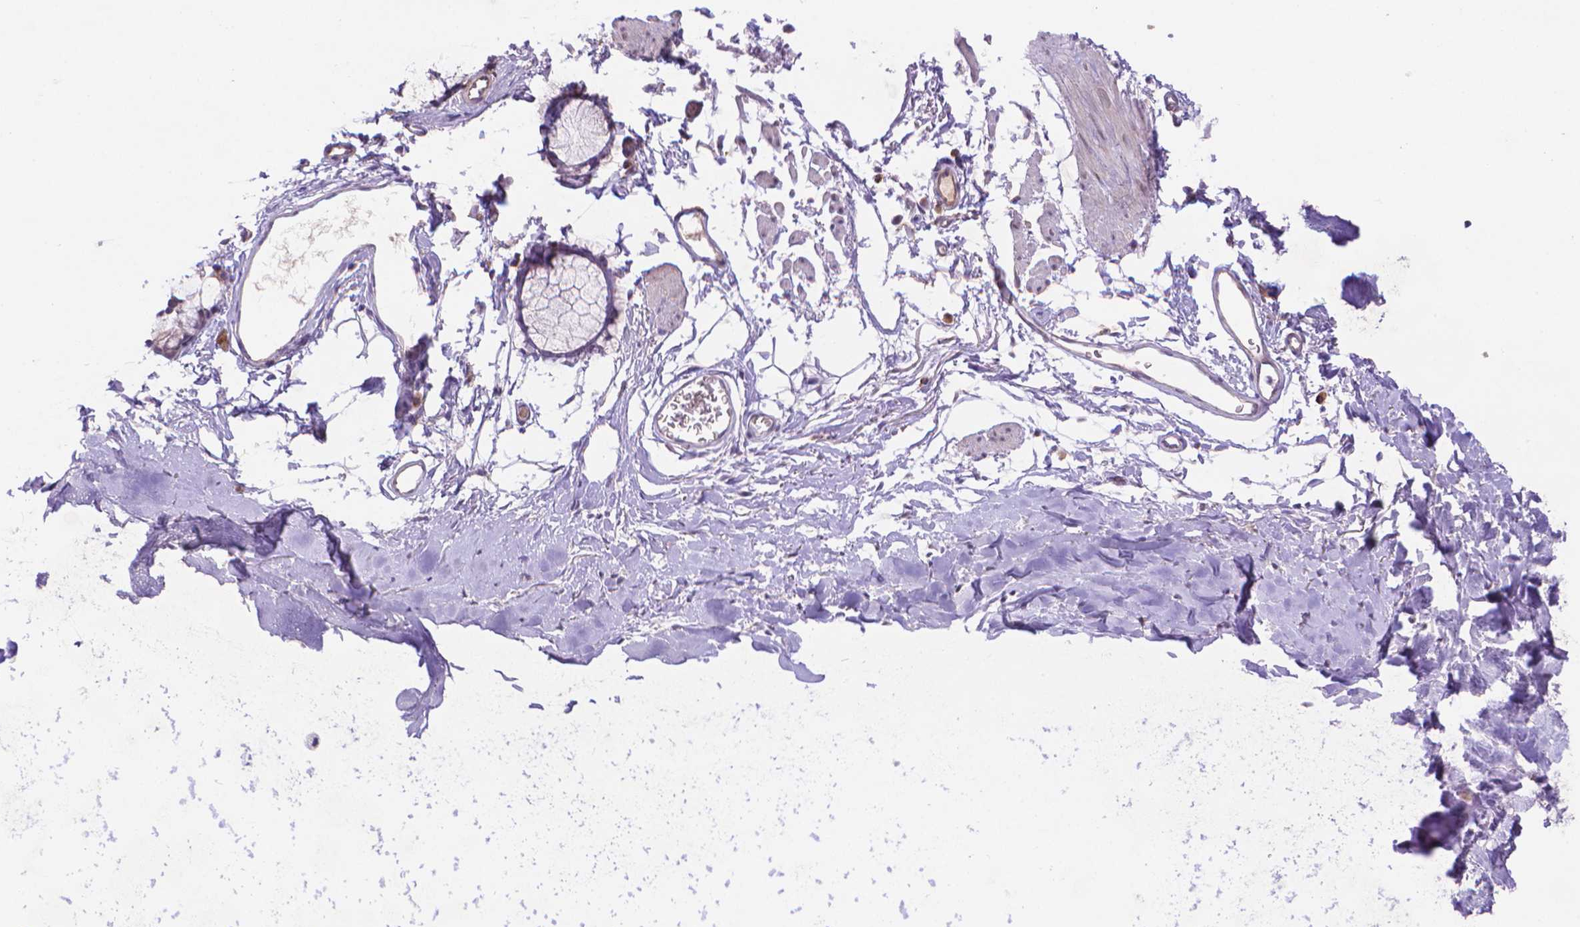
{"staining": {"intensity": "negative", "quantity": "none", "location": "none"}, "tissue": "adipose tissue", "cell_type": "Adipocytes", "image_type": "normal", "snomed": [{"axis": "morphology", "description": "Normal tissue, NOS"}, {"axis": "topography", "description": "Cartilage tissue"}, {"axis": "topography", "description": "Bronchus"}], "caption": "Human adipose tissue stained for a protein using immunohistochemistry (IHC) displays no expression in adipocytes.", "gene": "CYYR1", "patient": {"sex": "female", "age": 79}}